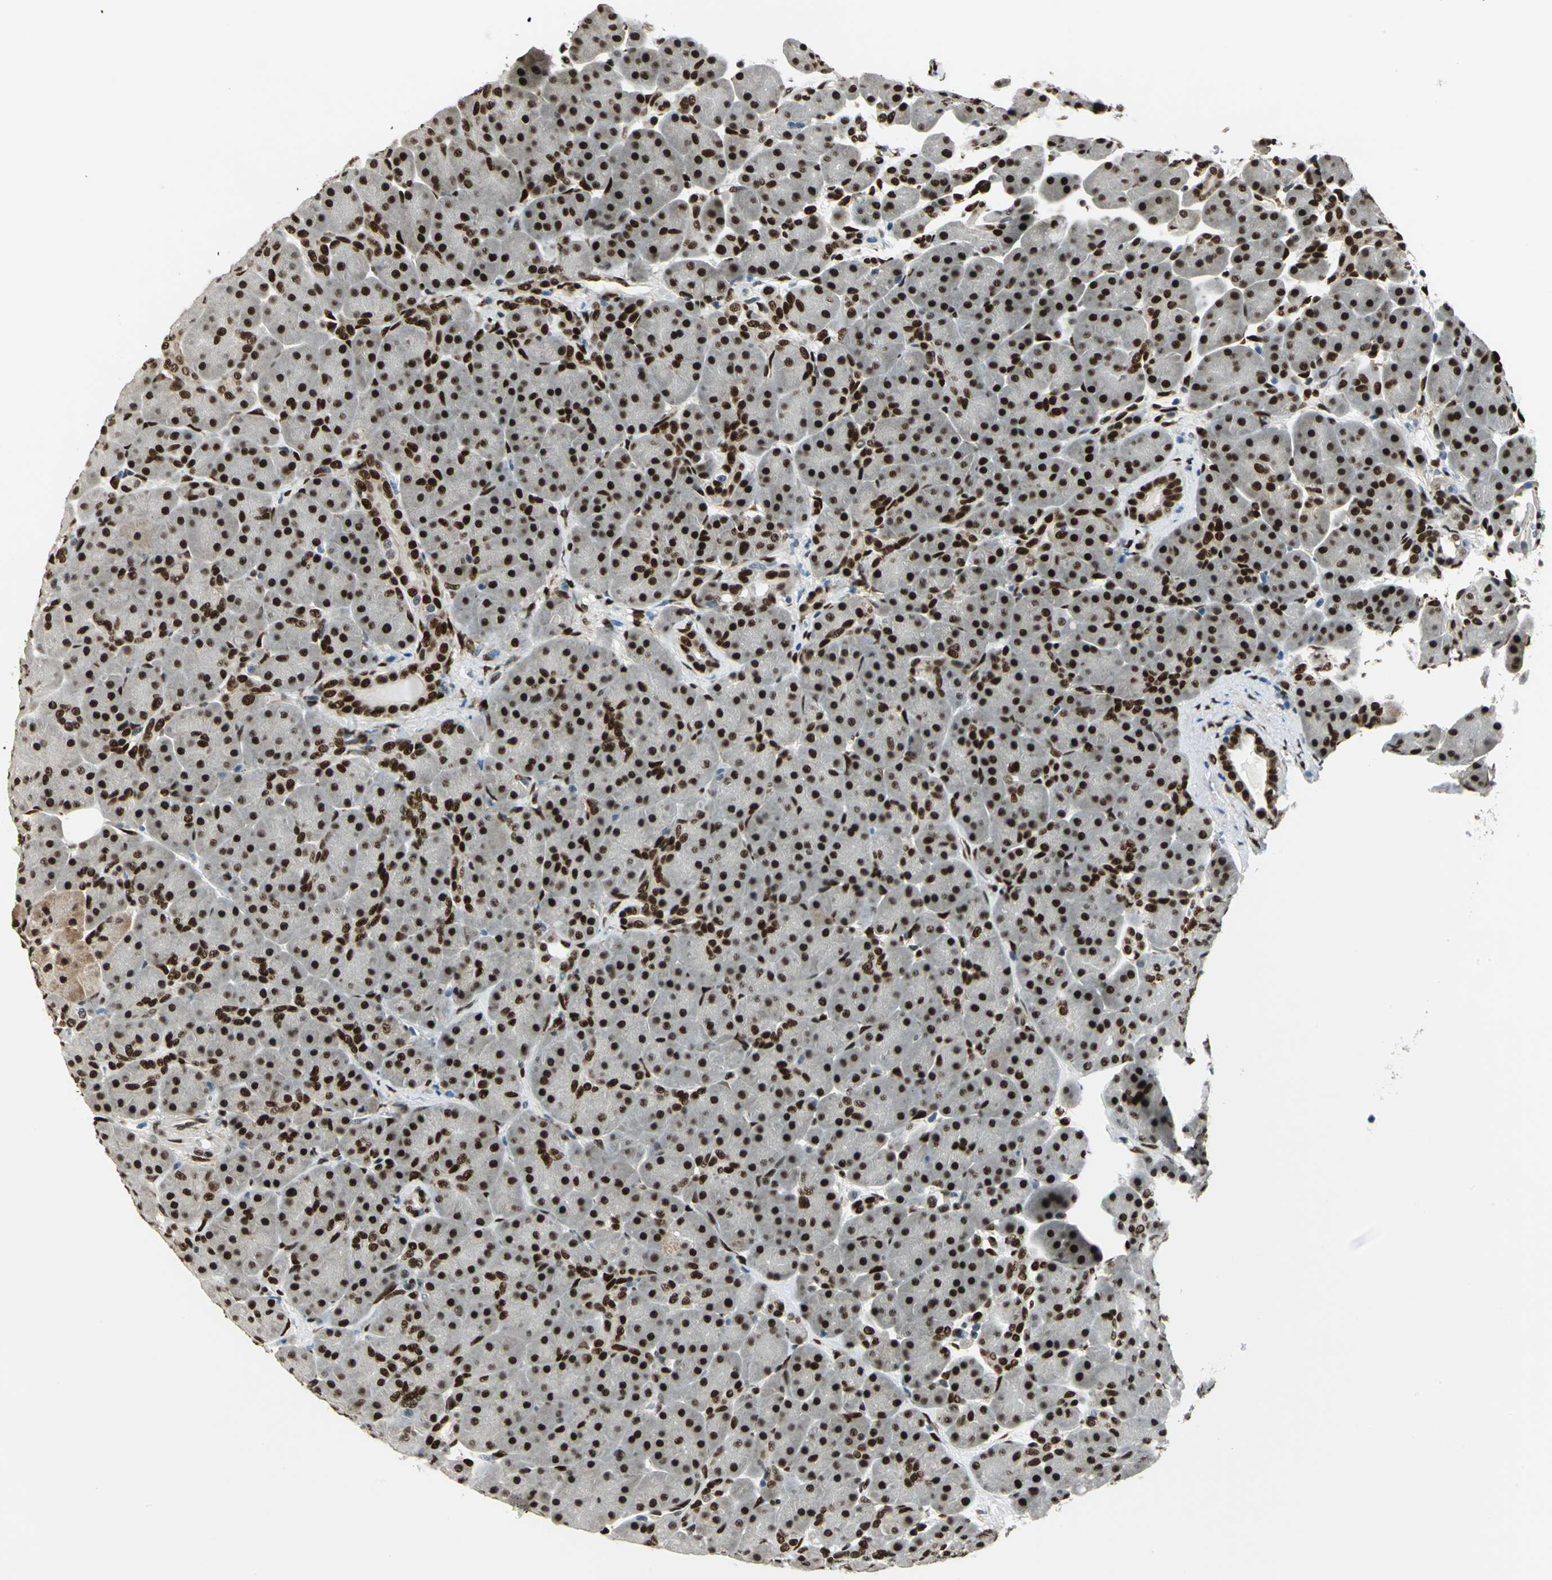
{"staining": {"intensity": "strong", "quantity": ">75%", "location": "cytoplasmic/membranous,nuclear"}, "tissue": "pancreas", "cell_type": "Exocrine glandular cells", "image_type": "normal", "snomed": [{"axis": "morphology", "description": "Normal tissue, NOS"}, {"axis": "topography", "description": "Pancreas"}], "caption": "Pancreas stained with a brown dye exhibits strong cytoplasmic/membranous,nuclear positive expression in about >75% of exocrine glandular cells.", "gene": "NFIA", "patient": {"sex": "male", "age": 66}}